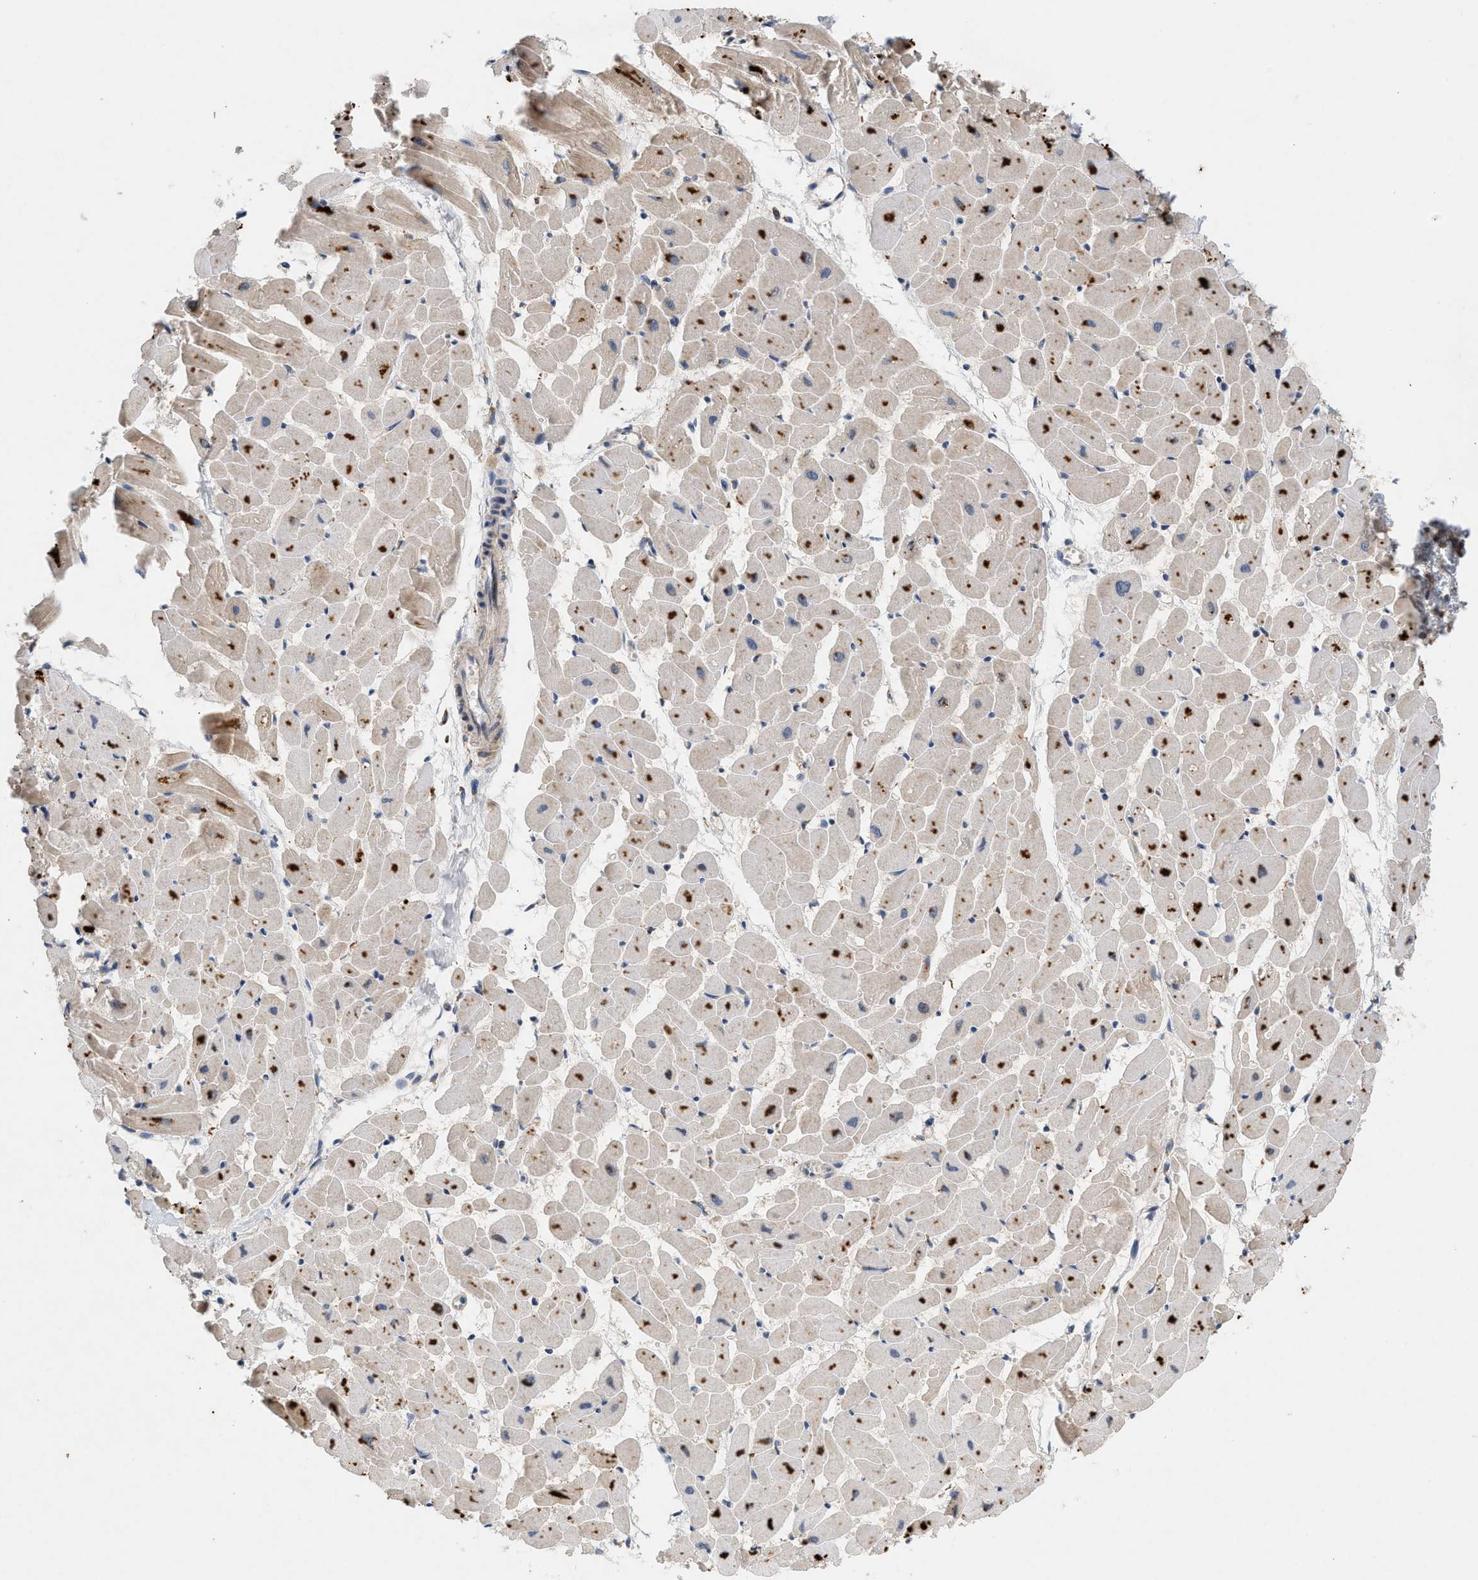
{"staining": {"intensity": "strong", "quantity": "<25%", "location": "cytoplasmic/membranous"}, "tissue": "heart muscle", "cell_type": "Cardiomyocytes", "image_type": "normal", "snomed": [{"axis": "morphology", "description": "Normal tissue, NOS"}, {"axis": "topography", "description": "Heart"}], "caption": "Strong cytoplasmic/membranous positivity is identified in approximately <25% of cardiomyocytes in unremarkable heart muscle.", "gene": "MCU", "patient": {"sex": "female", "age": 19}}